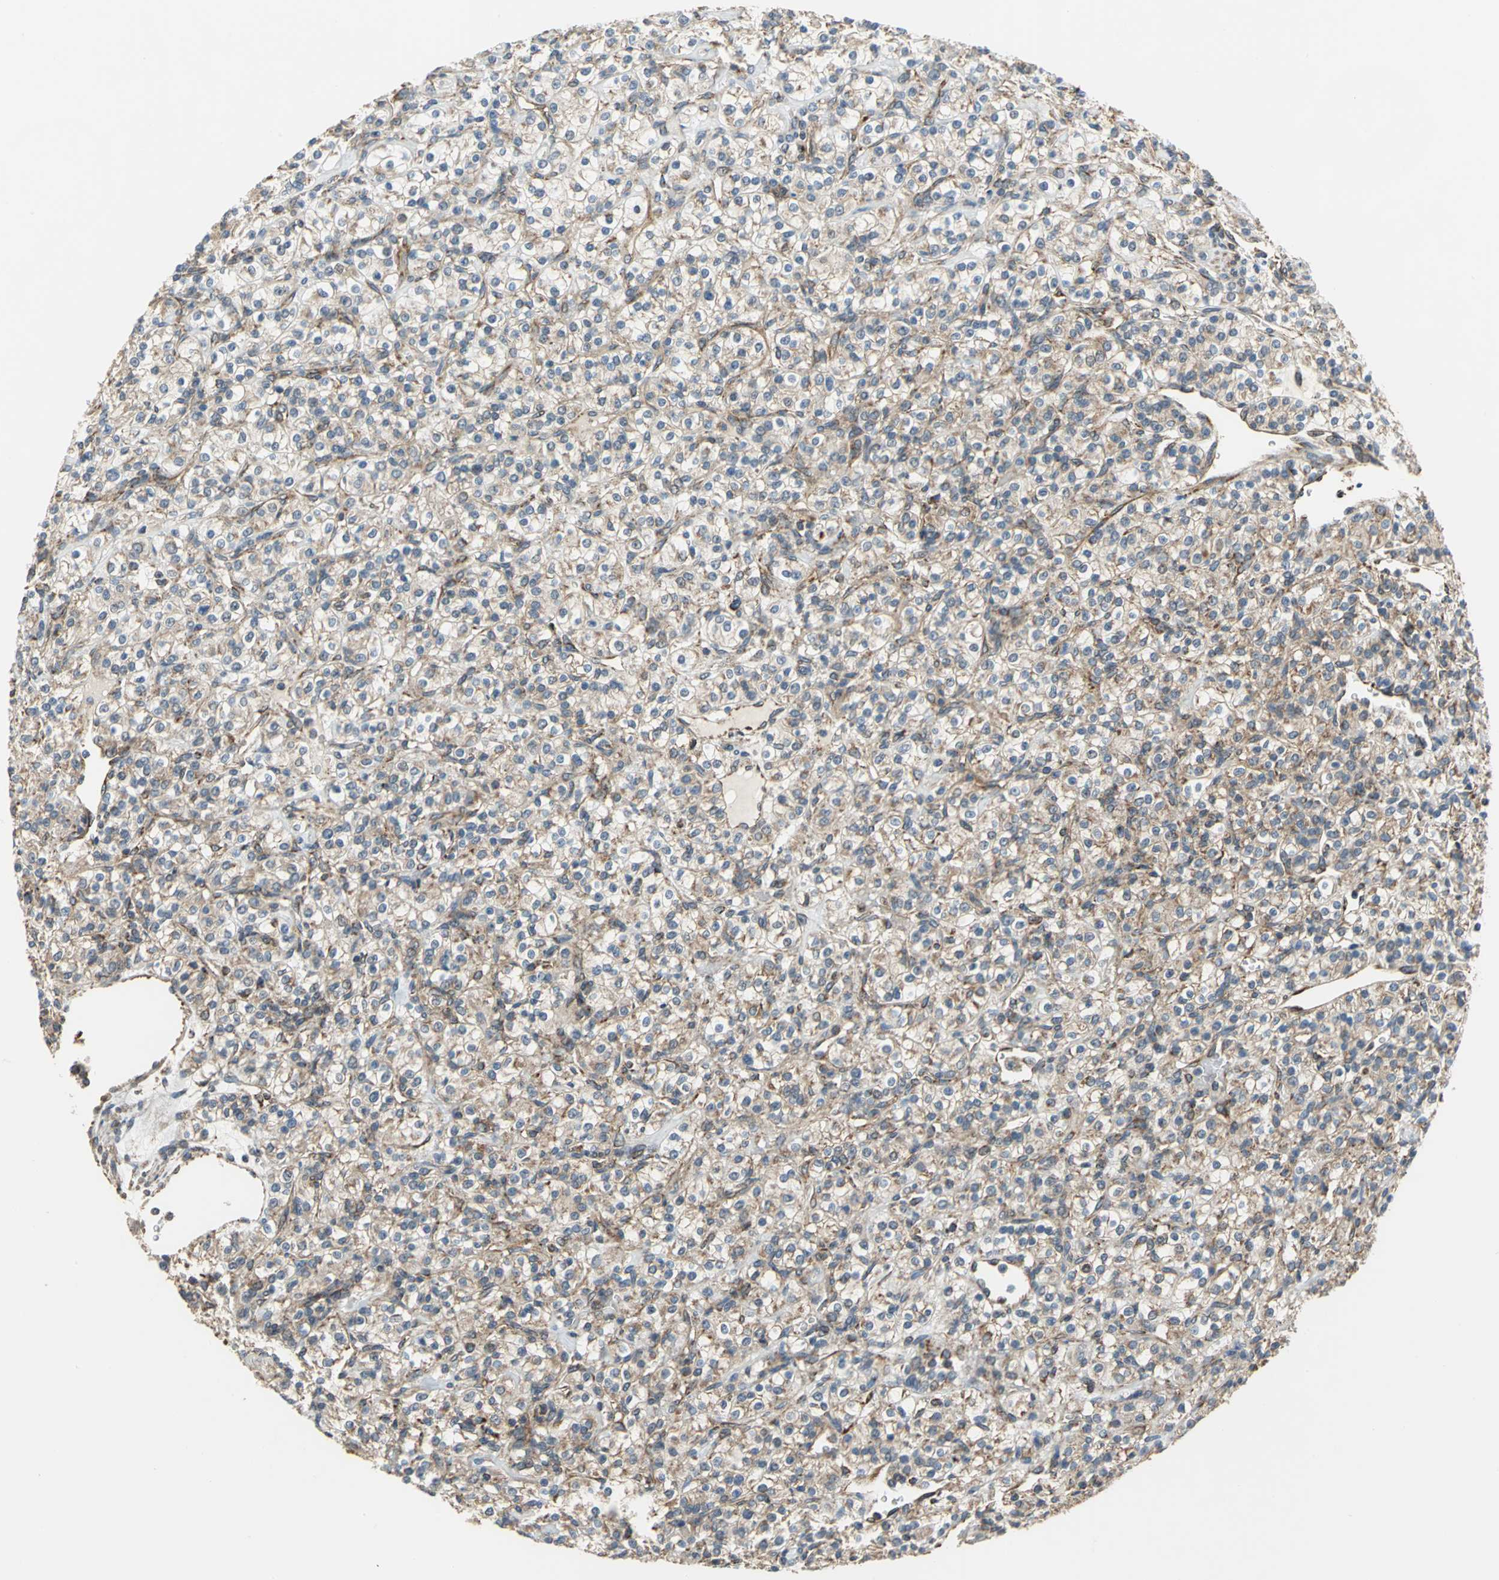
{"staining": {"intensity": "weak", "quantity": "25%-75%", "location": "cytoplasmic/membranous"}, "tissue": "renal cancer", "cell_type": "Tumor cells", "image_type": "cancer", "snomed": [{"axis": "morphology", "description": "Adenocarcinoma, NOS"}, {"axis": "topography", "description": "Kidney"}], "caption": "Protein staining exhibits weak cytoplasmic/membranous staining in approximately 25%-75% of tumor cells in renal cancer (adenocarcinoma).", "gene": "MRPS22", "patient": {"sex": "male", "age": 77}}